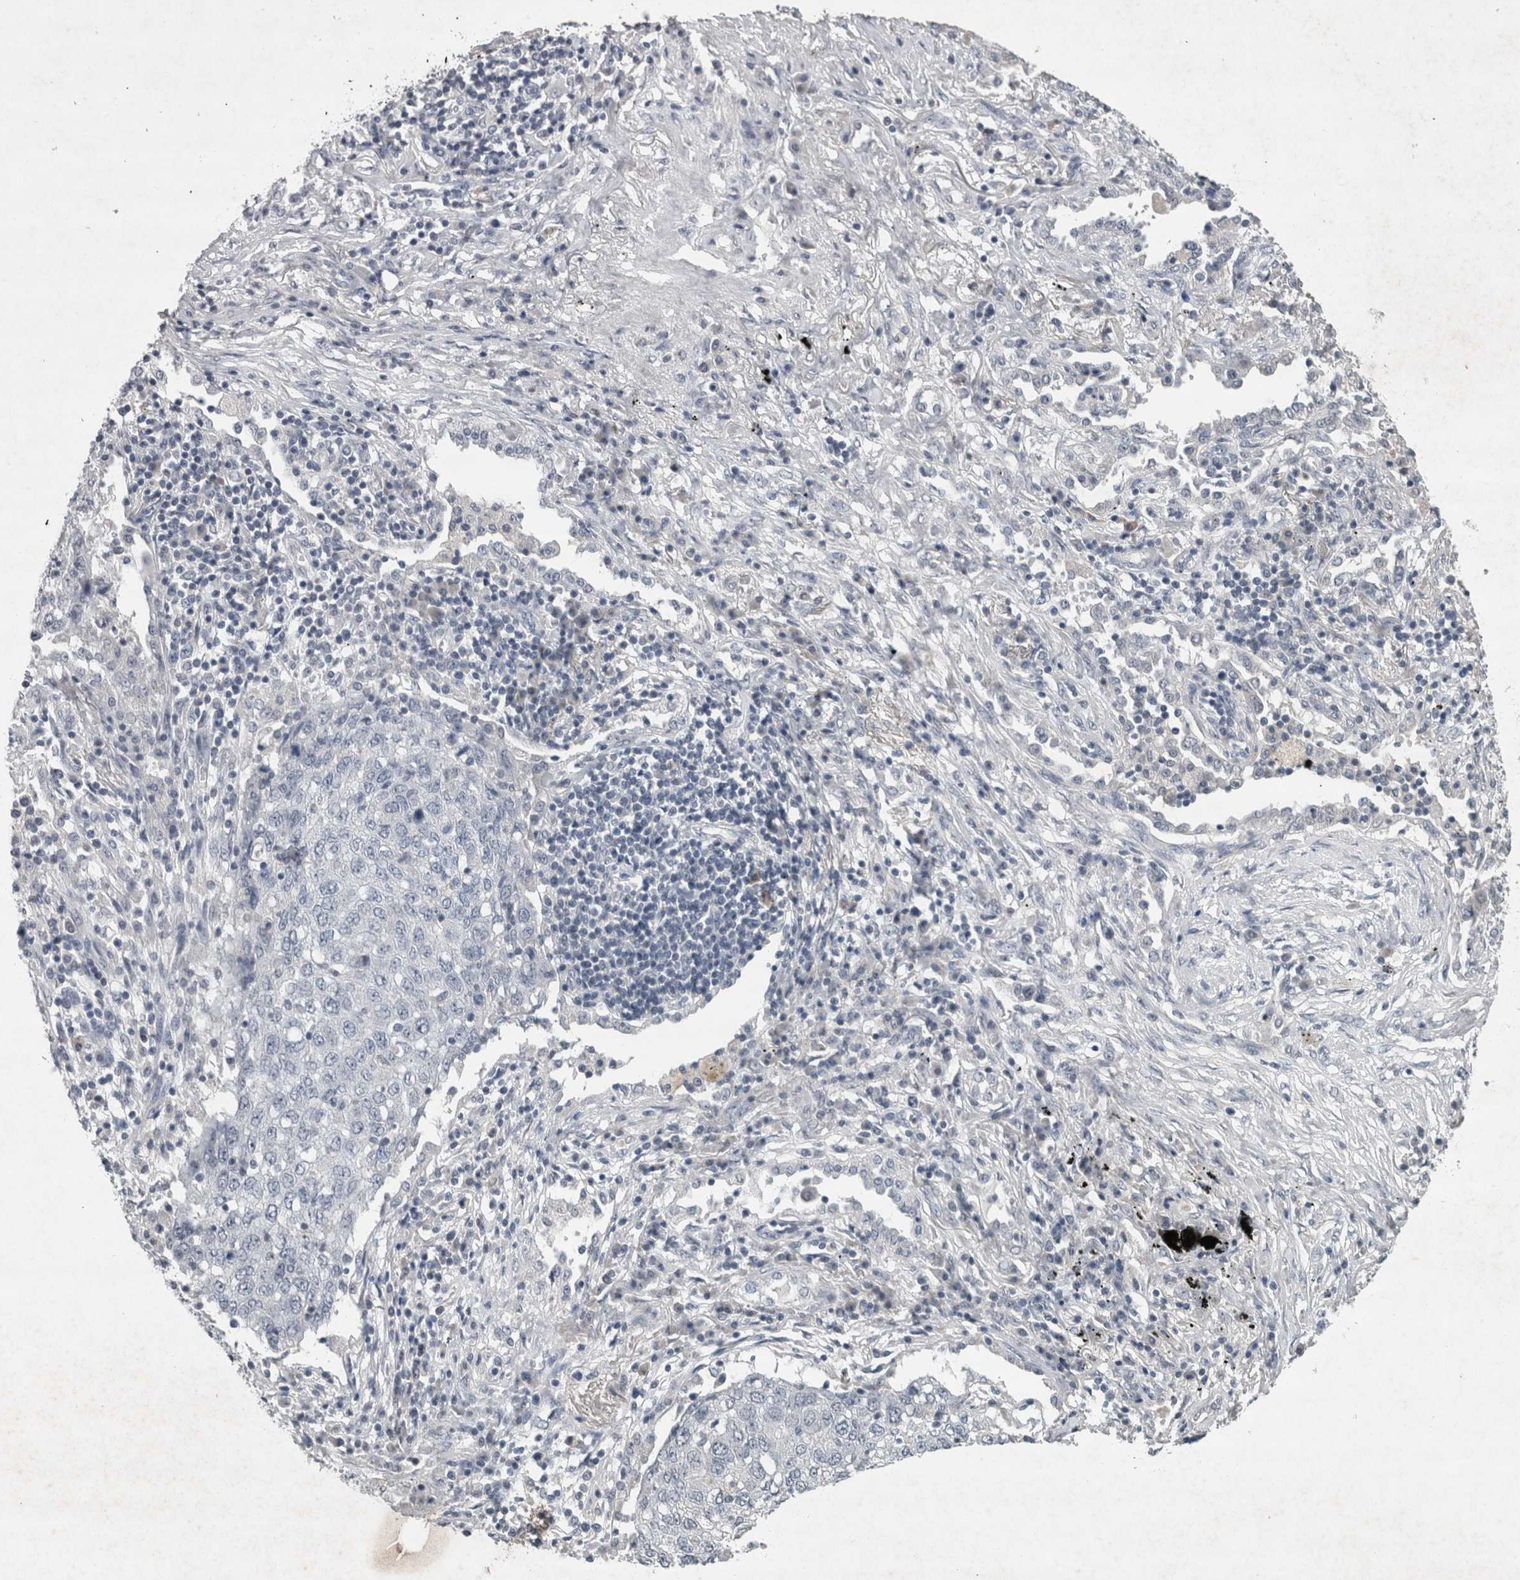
{"staining": {"intensity": "negative", "quantity": "none", "location": "none"}, "tissue": "lung cancer", "cell_type": "Tumor cells", "image_type": "cancer", "snomed": [{"axis": "morphology", "description": "Squamous cell carcinoma, NOS"}, {"axis": "topography", "description": "Lung"}], "caption": "IHC micrograph of neoplastic tissue: human lung cancer stained with DAB (3,3'-diaminobenzidine) reveals no significant protein expression in tumor cells. (DAB (3,3'-diaminobenzidine) immunohistochemistry, high magnification).", "gene": "WNT7A", "patient": {"sex": "female", "age": 63}}